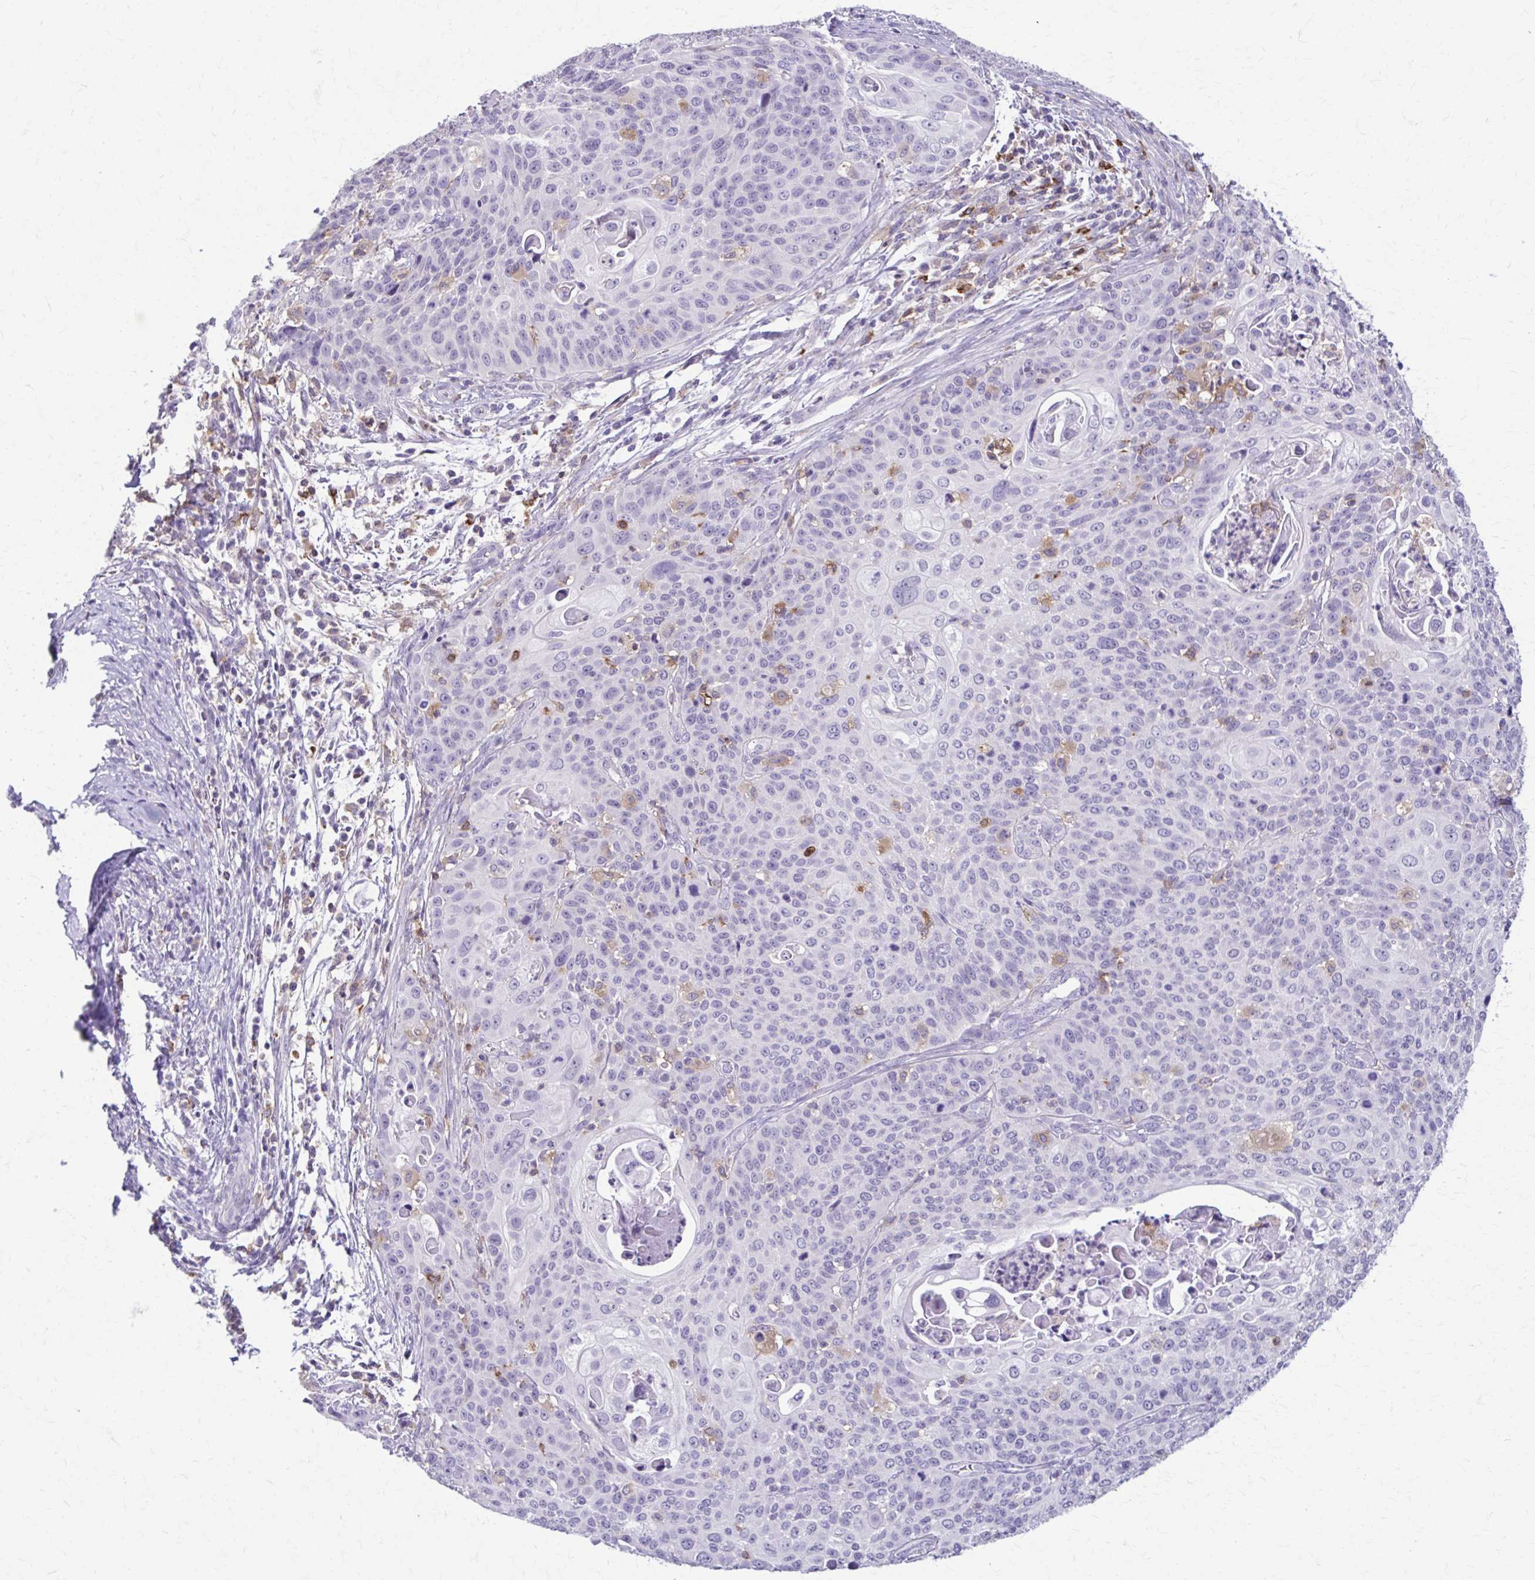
{"staining": {"intensity": "negative", "quantity": "none", "location": "none"}, "tissue": "cervical cancer", "cell_type": "Tumor cells", "image_type": "cancer", "snomed": [{"axis": "morphology", "description": "Squamous cell carcinoma, NOS"}, {"axis": "topography", "description": "Cervix"}], "caption": "This is an immunohistochemistry (IHC) image of squamous cell carcinoma (cervical). There is no staining in tumor cells.", "gene": "PIK3AP1", "patient": {"sex": "female", "age": 65}}